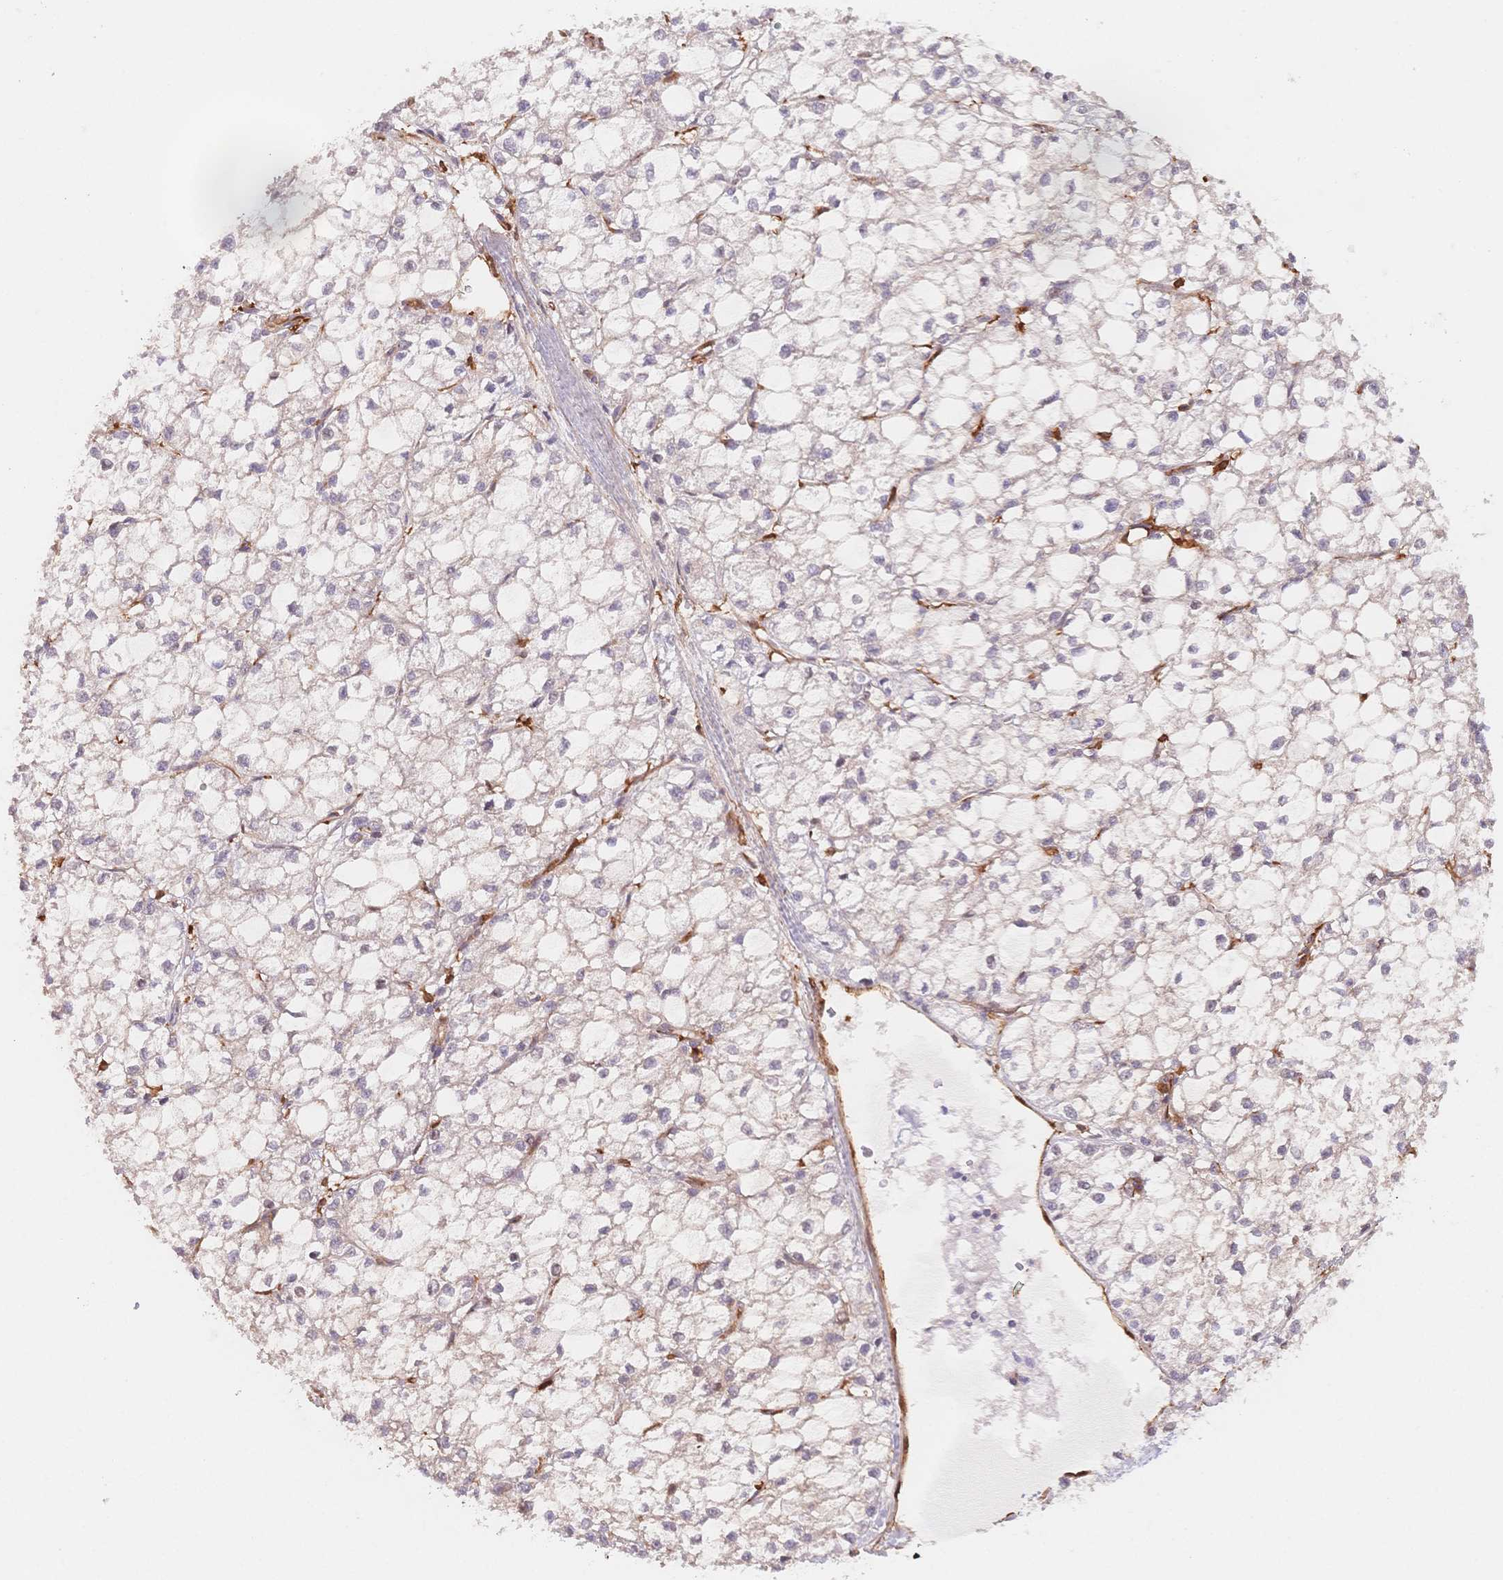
{"staining": {"intensity": "negative", "quantity": "none", "location": "none"}, "tissue": "liver cancer", "cell_type": "Tumor cells", "image_type": "cancer", "snomed": [{"axis": "morphology", "description": "Carcinoma, Hepatocellular, NOS"}, {"axis": "topography", "description": "Liver"}], "caption": "Tumor cells are negative for protein expression in human hepatocellular carcinoma (liver). (DAB (3,3'-diaminobenzidine) IHC visualized using brightfield microscopy, high magnification).", "gene": "C12orf75", "patient": {"sex": "female", "age": 43}}